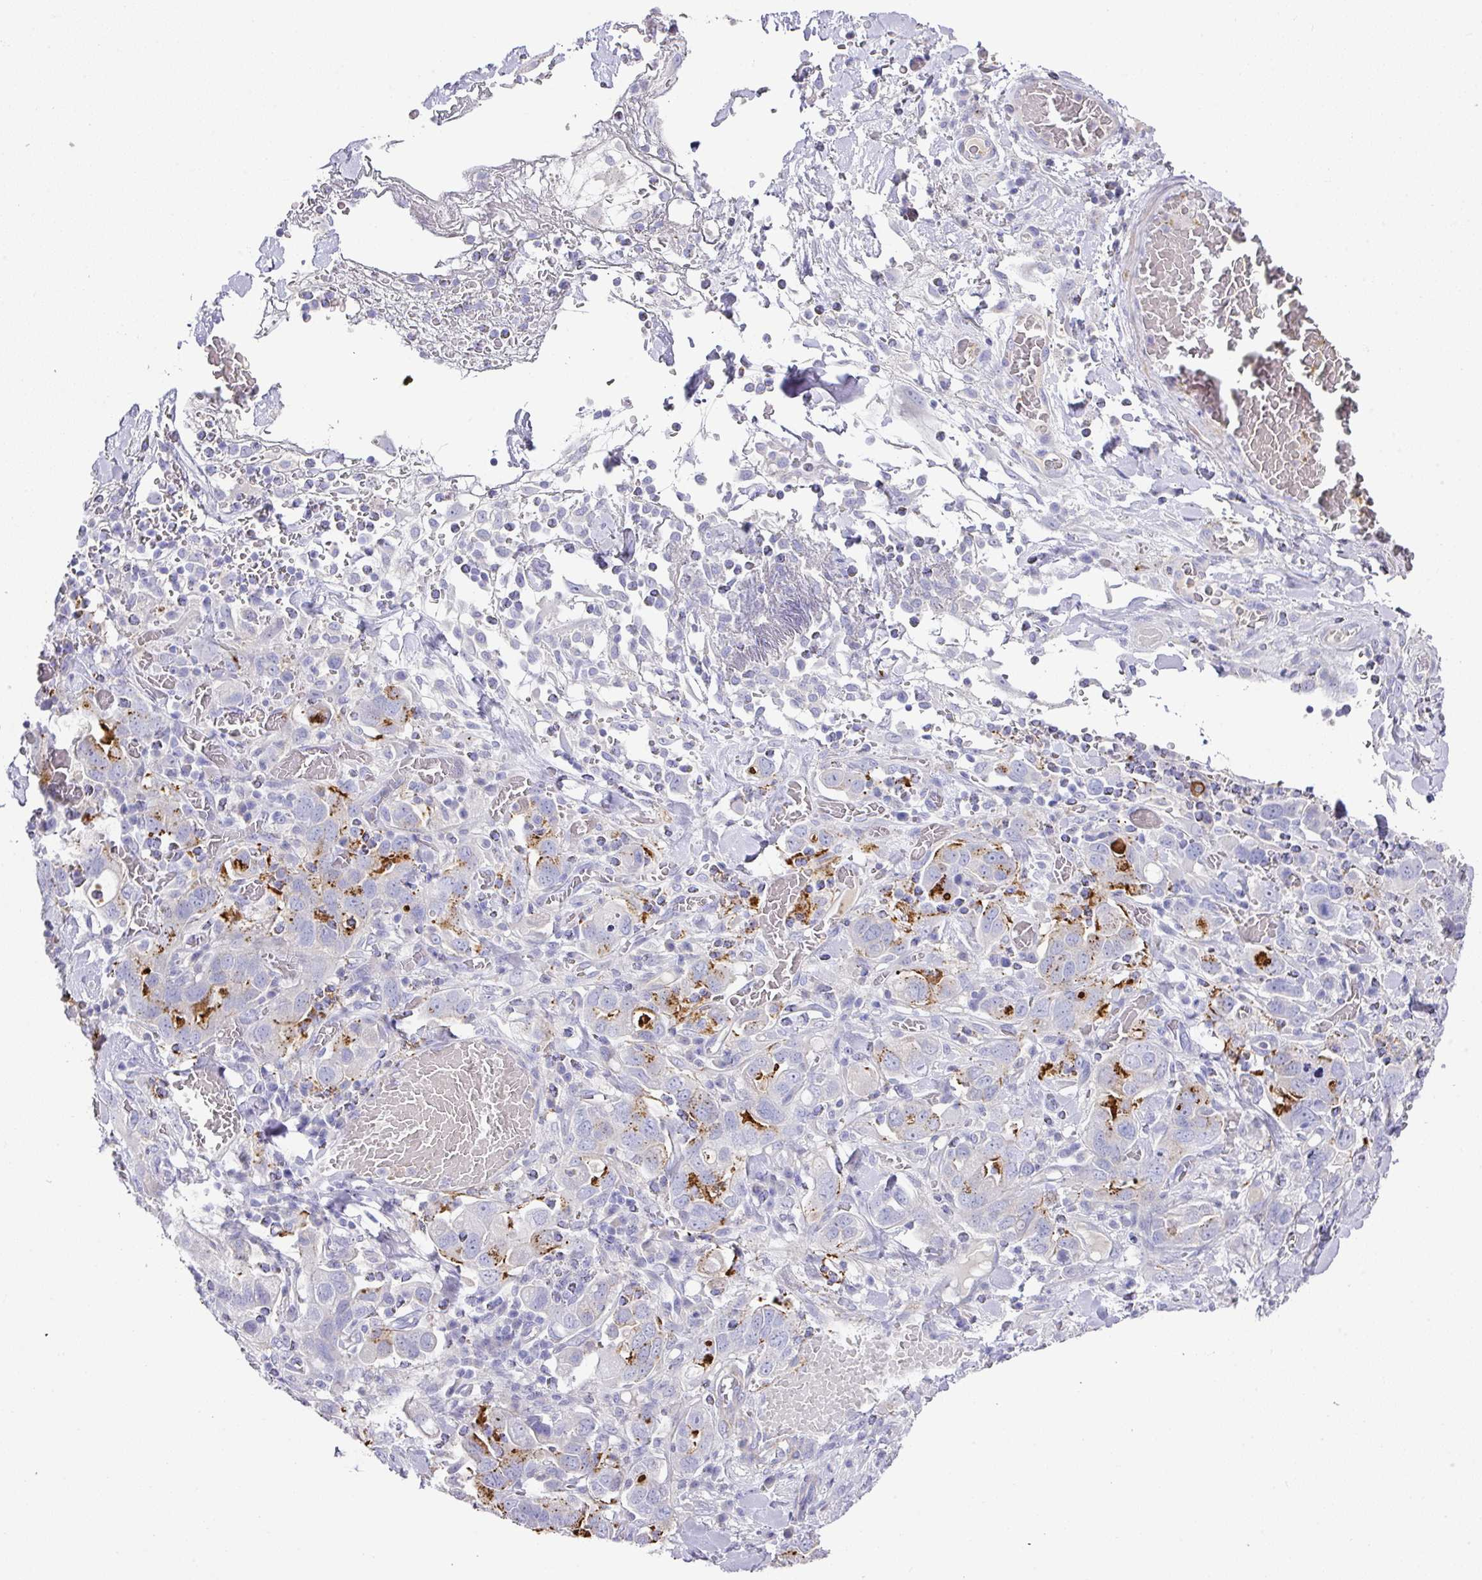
{"staining": {"intensity": "strong", "quantity": "<25%", "location": "cytoplasmic/membranous"}, "tissue": "stomach cancer", "cell_type": "Tumor cells", "image_type": "cancer", "snomed": [{"axis": "morphology", "description": "Adenocarcinoma, NOS"}, {"axis": "topography", "description": "Stomach, upper"}, {"axis": "topography", "description": "Stomach"}], "caption": "Protein expression analysis of stomach adenocarcinoma reveals strong cytoplasmic/membranous positivity in approximately <25% of tumor cells.", "gene": "TARM1", "patient": {"sex": "male", "age": 62}}